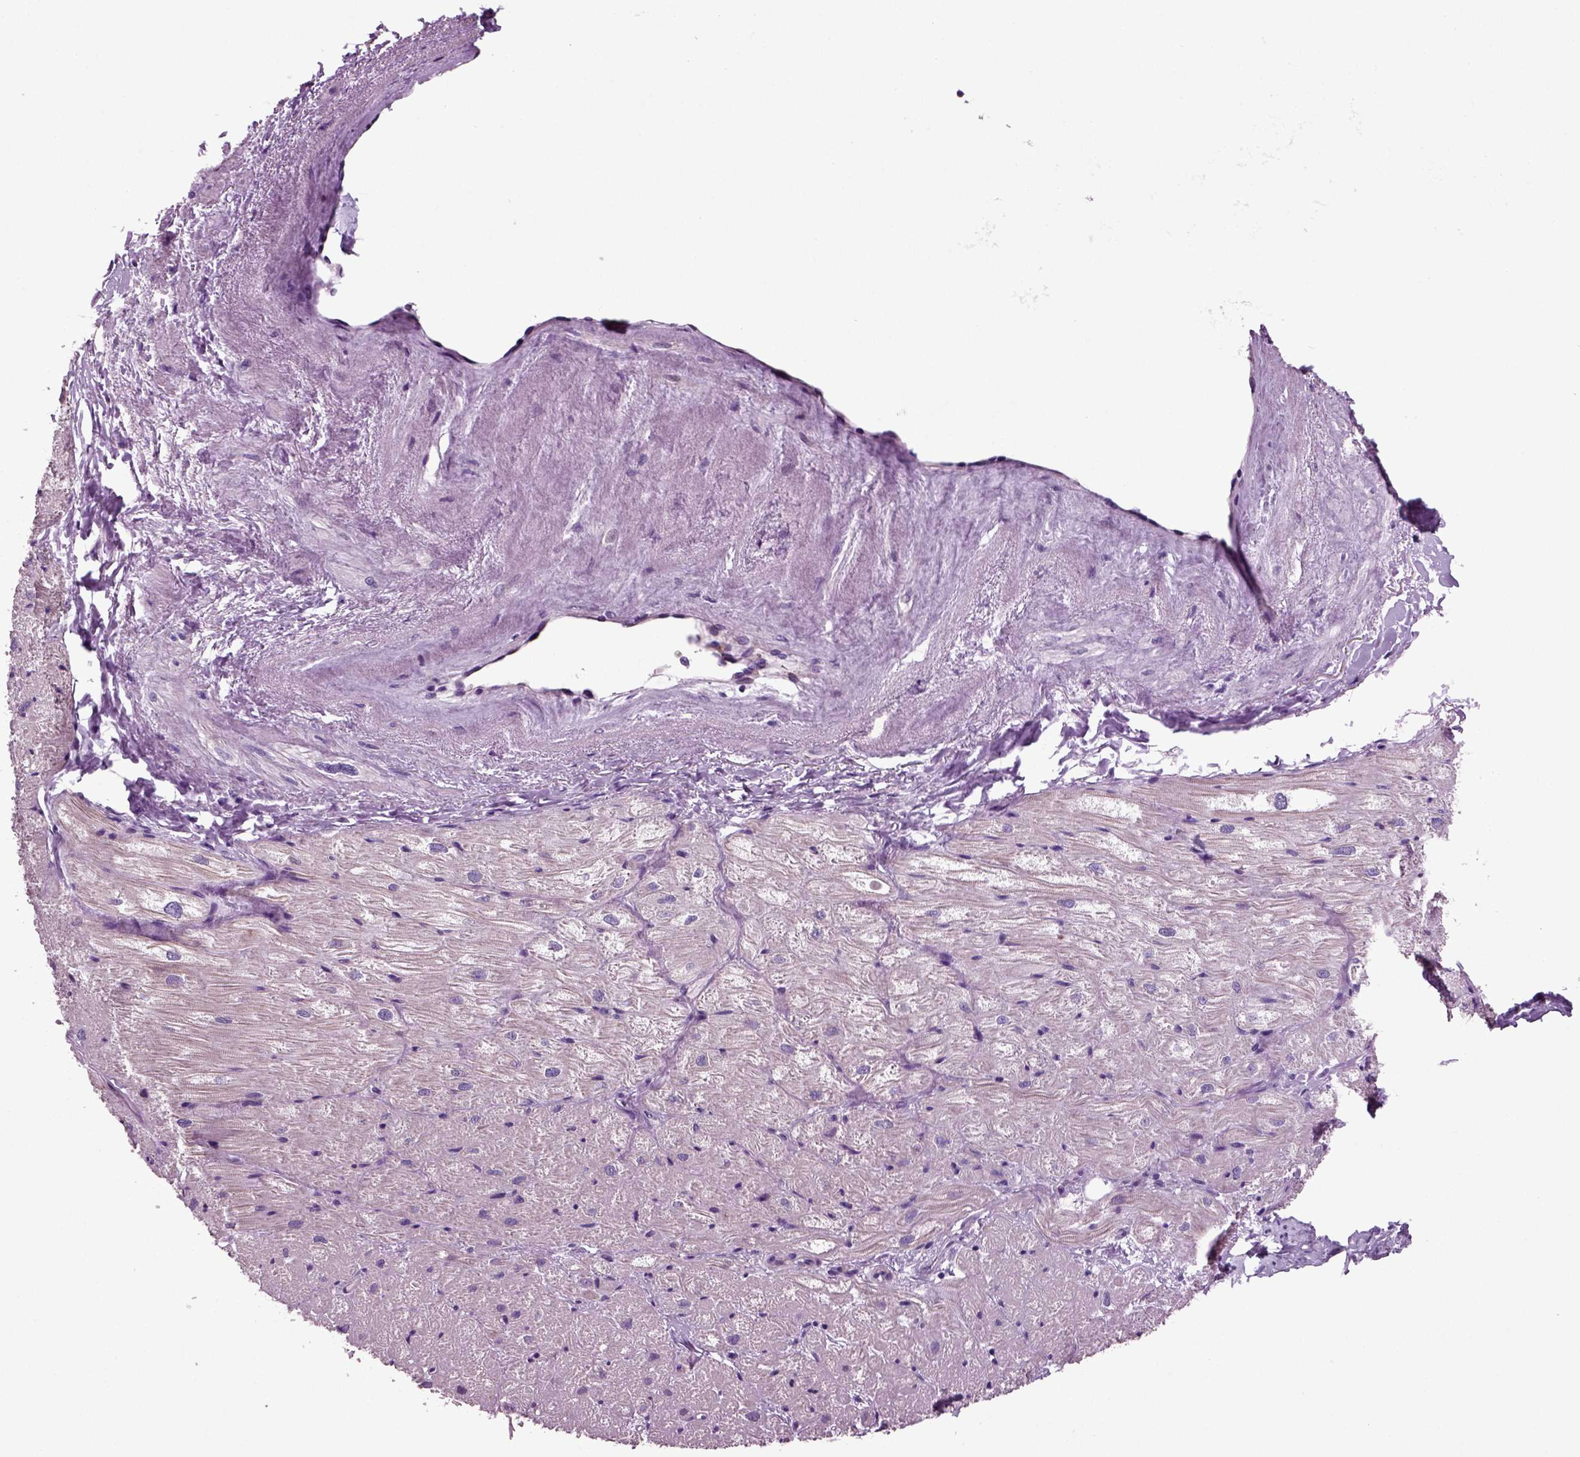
{"staining": {"intensity": "negative", "quantity": "none", "location": "none"}, "tissue": "heart muscle", "cell_type": "Cardiomyocytes", "image_type": "normal", "snomed": [{"axis": "morphology", "description": "Normal tissue, NOS"}, {"axis": "topography", "description": "Heart"}], "caption": "DAB immunohistochemical staining of normal heart muscle demonstrates no significant staining in cardiomyocytes.", "gene": "ARID3A", "patient": {"sex": "male", "age": 57}}